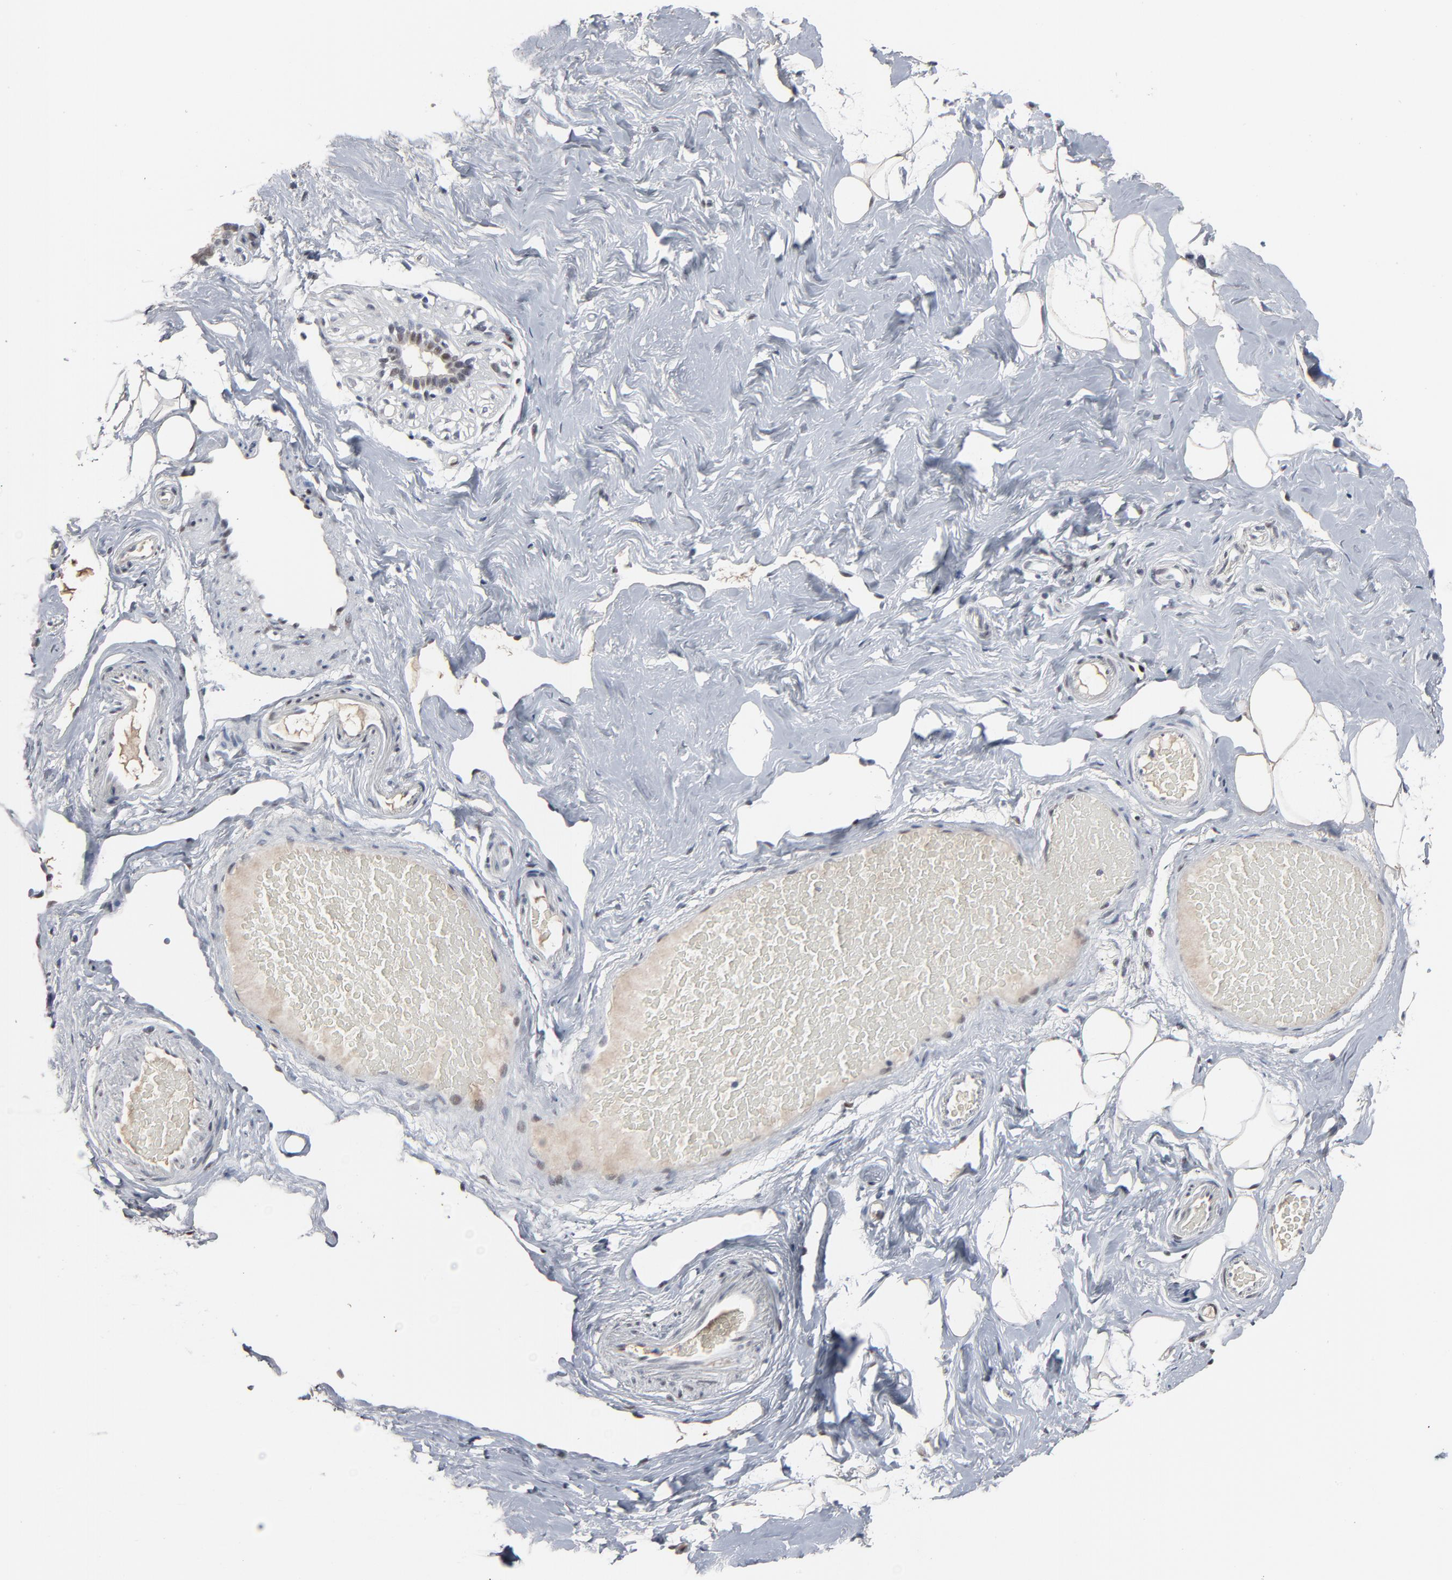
{"staining": {"intensity": "weak", "quantity": "25%-75%", "location": "nuclear"}, "tissue": "breast", "cell_type": "Adipocytes", "image_type": "normal", "snomed": [{"axis": "morphology", "description": "Normal tissue, NOS"}, {"axis": "topography", "description": "Breast"}, {"axis": "topography", "description": "Soft tissue"}], "caption": "Breast stained with immunohistochemistry (IHC) displays weak nuclear staining in about 25%-75% of adipocytes.", "gene": "ATF7", "patient": {"sex": "female", "age": 75}}